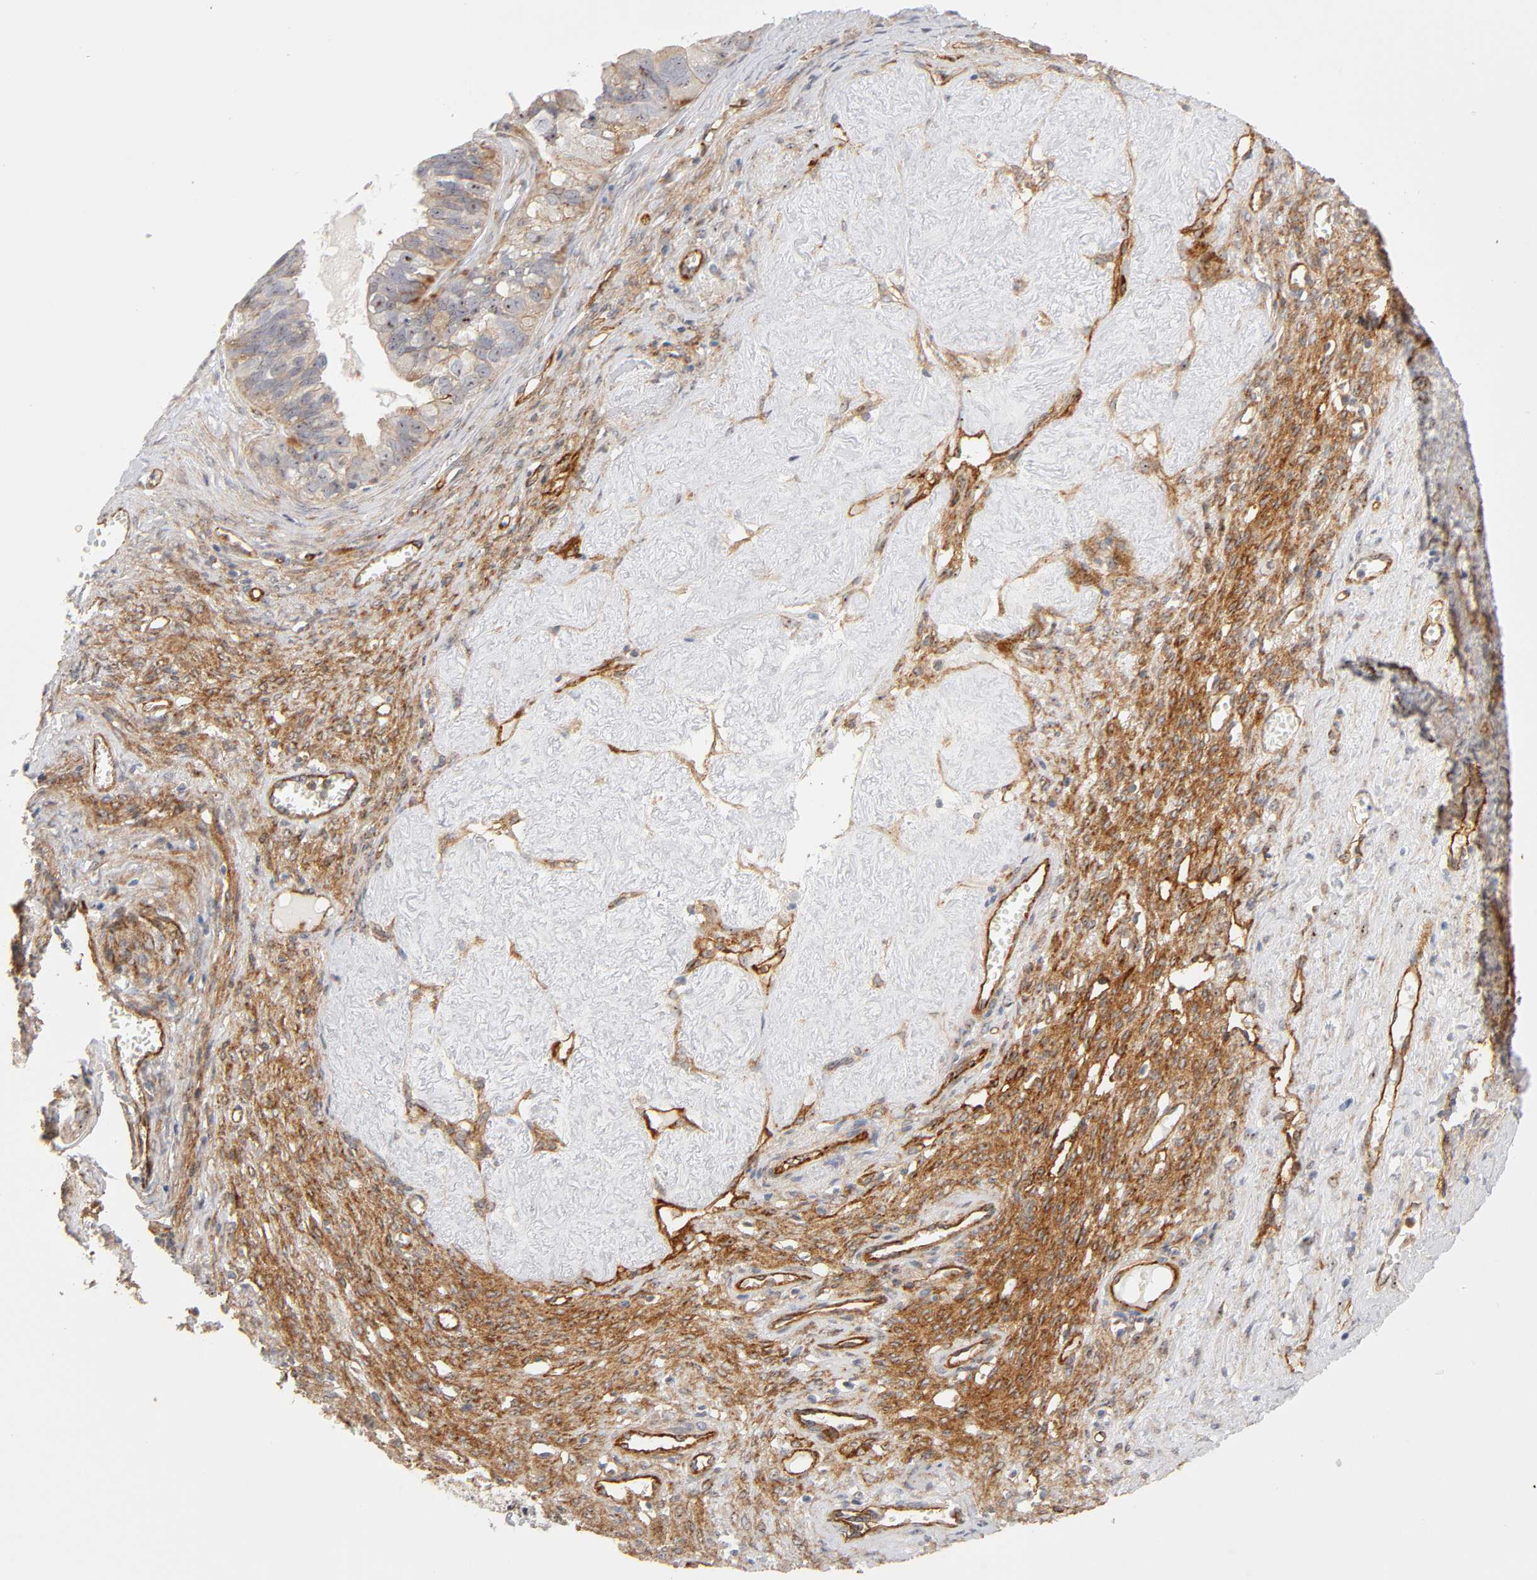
{"staining": {"intensity": "strong", "quantity": ">75%", "location": "cytoplasmic/membranous,nuclear"}, "tissue": "ovarian cancer", "cell_type": "Tumor cells", "image_type": "cancer", "snomed": [{"axis": "morphology", "description": "Carcinoma, endometroid"}, {"axis": "topography", "description": "Ovary"}], "caption": "The histopathology image exhibits a brown stain indicating the presence of a protein in the cytoplasmic/membranous and nuclear of tumor cells in endometroid carcinoma (ovarian). (IHC, brightfield microscopy, high magnification).", "gene": "PLD1", "patient": {"sex": "female", "age": 85}}